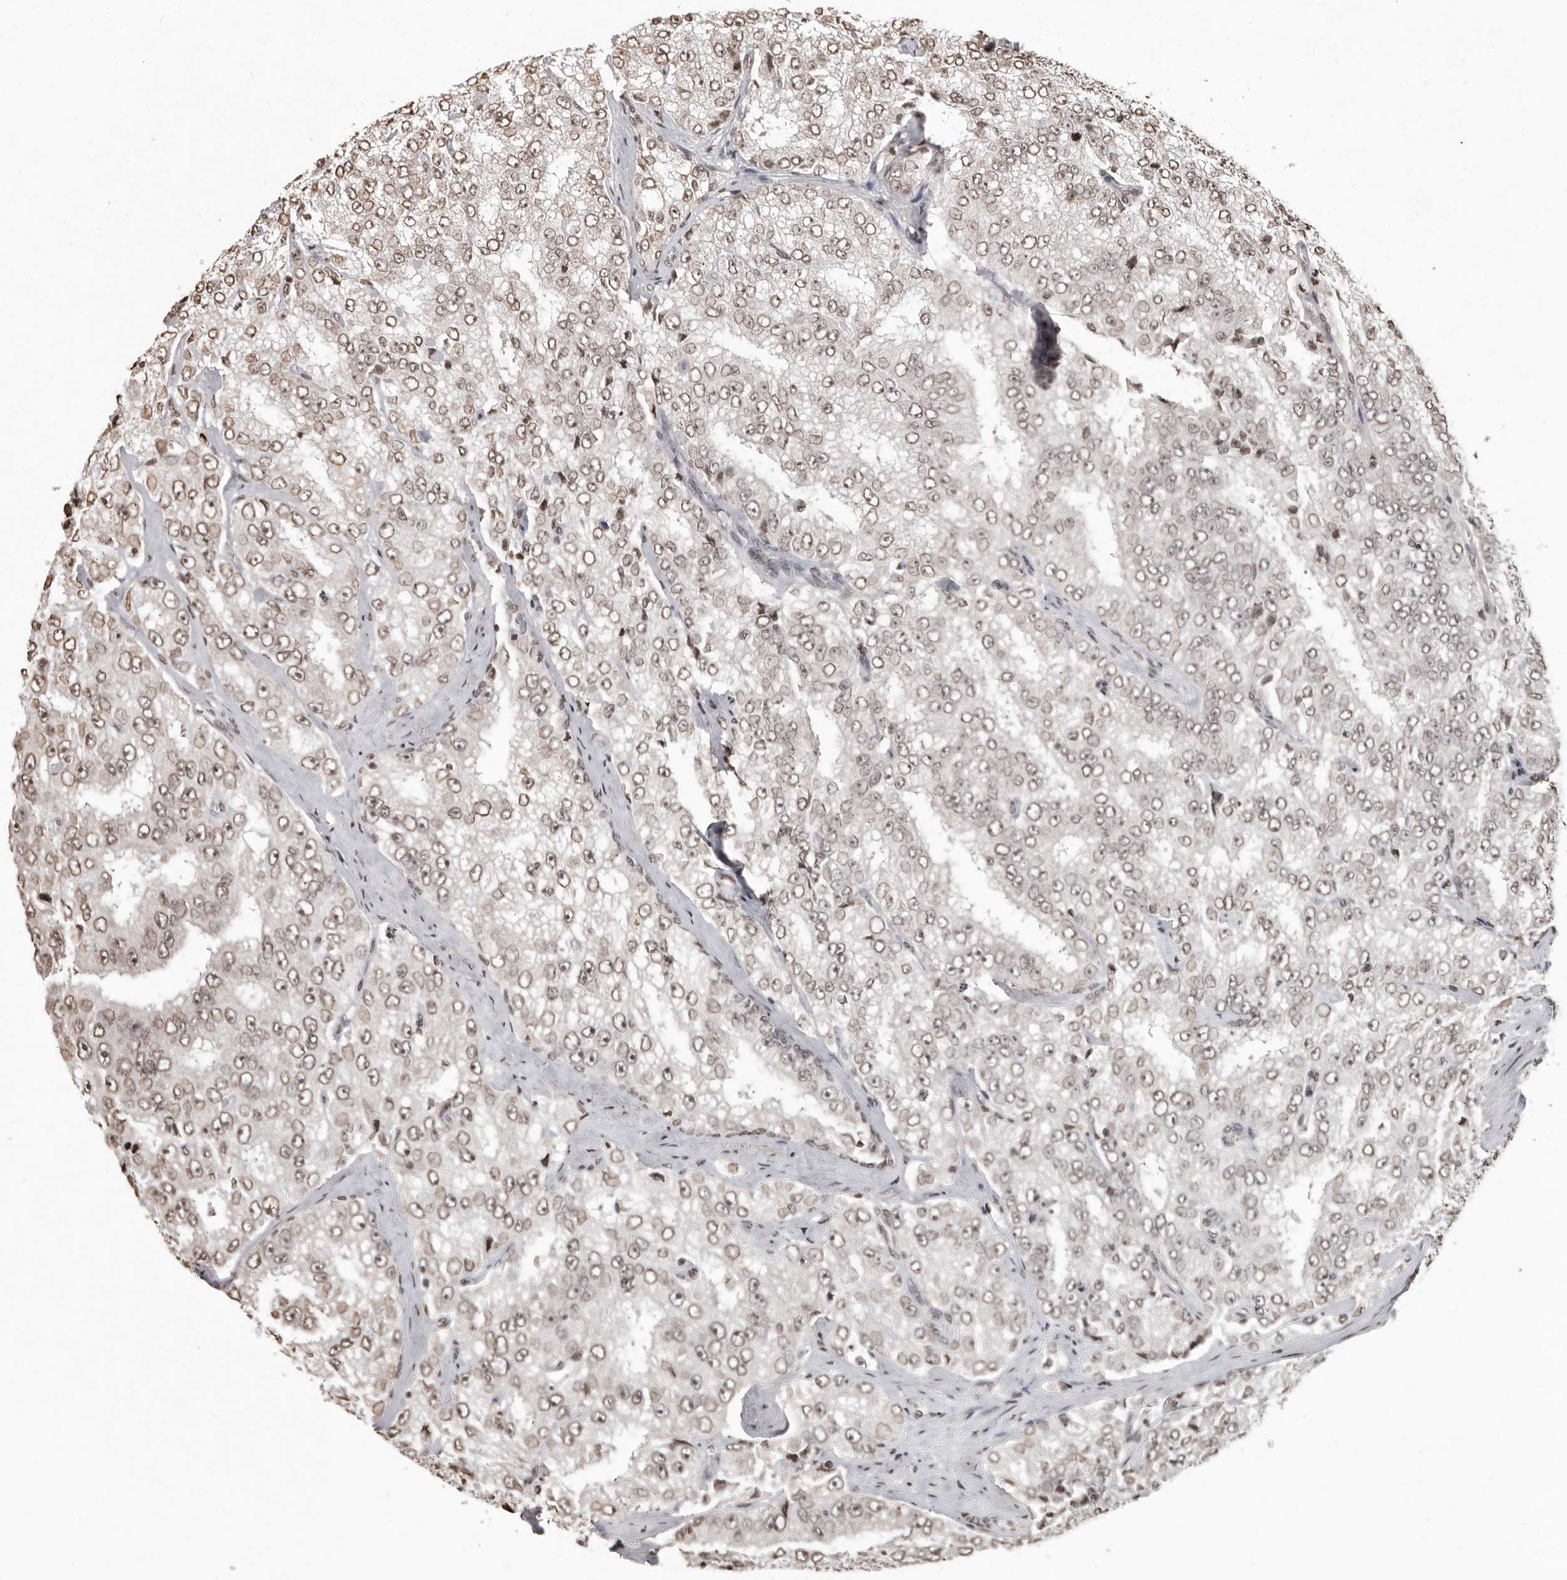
{"staining": {"intensity": "weak", "quantity": ">75%", "location": "nuclear"}, "tissue": "prostate cancer", "cell_type": "Tumor cells", "image_type": "cancer", "snomed": [{"axis": "morphology", "description": "Adenocarcinoma, High grade"}, {"axis": "topography", "description": "Prostate"}], "caption": "Immunohistochemical staining of prostate high-grade adenocarcinoma reveals low levels of weak nuclear staining in about >75% of tumor cells. Nuclei are stained in blue.", "gene": "WDR45", "patient": {"sex": "male", "age": 58}}